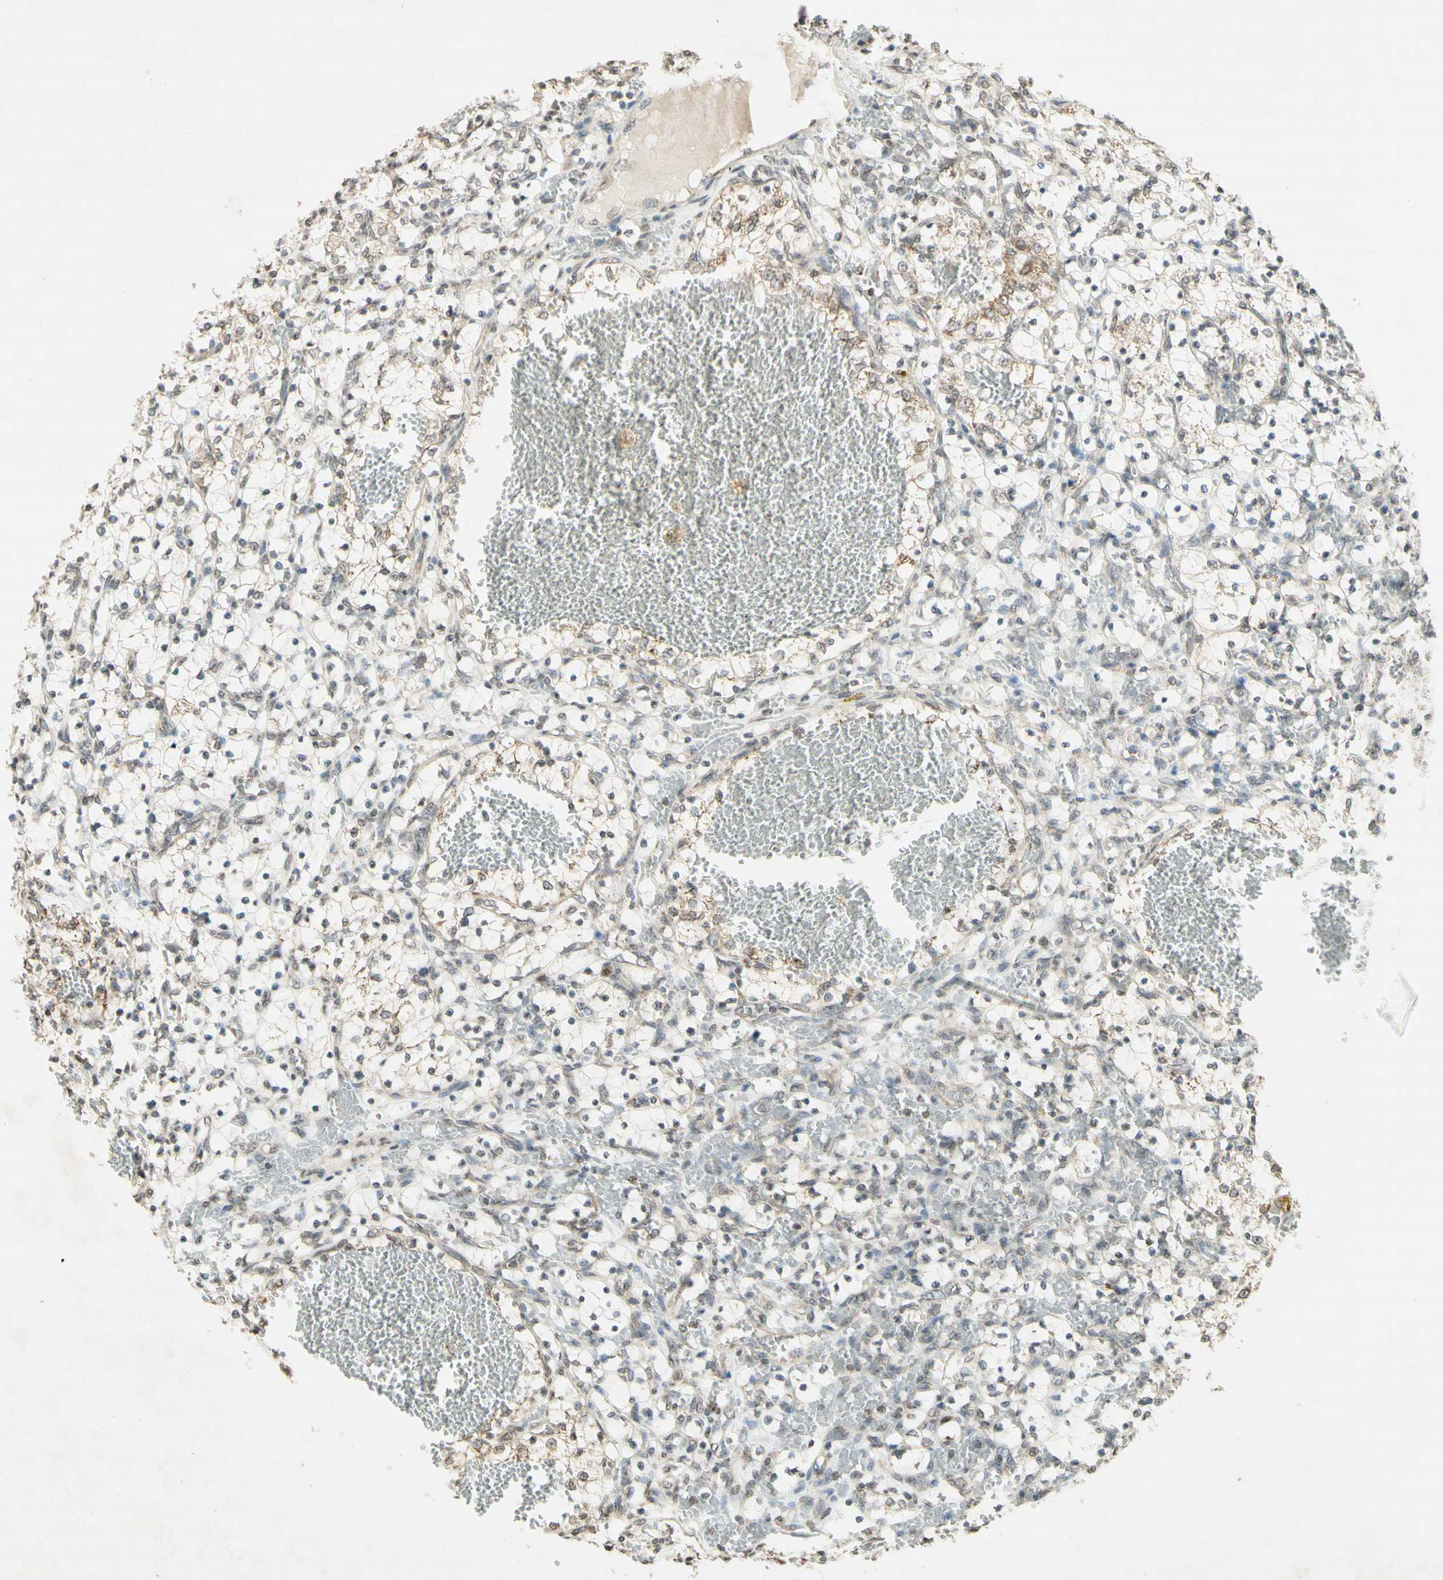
{"staining": {"intensity": "weak", "quantity": "<25%", "location": "cytoplasmic/membranous"}, "tissue": "renal cancer", "cell_type": "Tumor cells", "image_type": "cancer", "snomed": [{"axis": "morphology", "description": "Adenocarcinoma, NOS"}, {"axis": "topography", "description": "Kidney"}], "caption": "High magnification brightfield microscopy of renal cancer stained with DAB (brown) and counterstained with hematoxylin (blue): tumor cells show no significant expression.", "gene": "CCNI", "patient": {"sex": "female", "age": 69}}